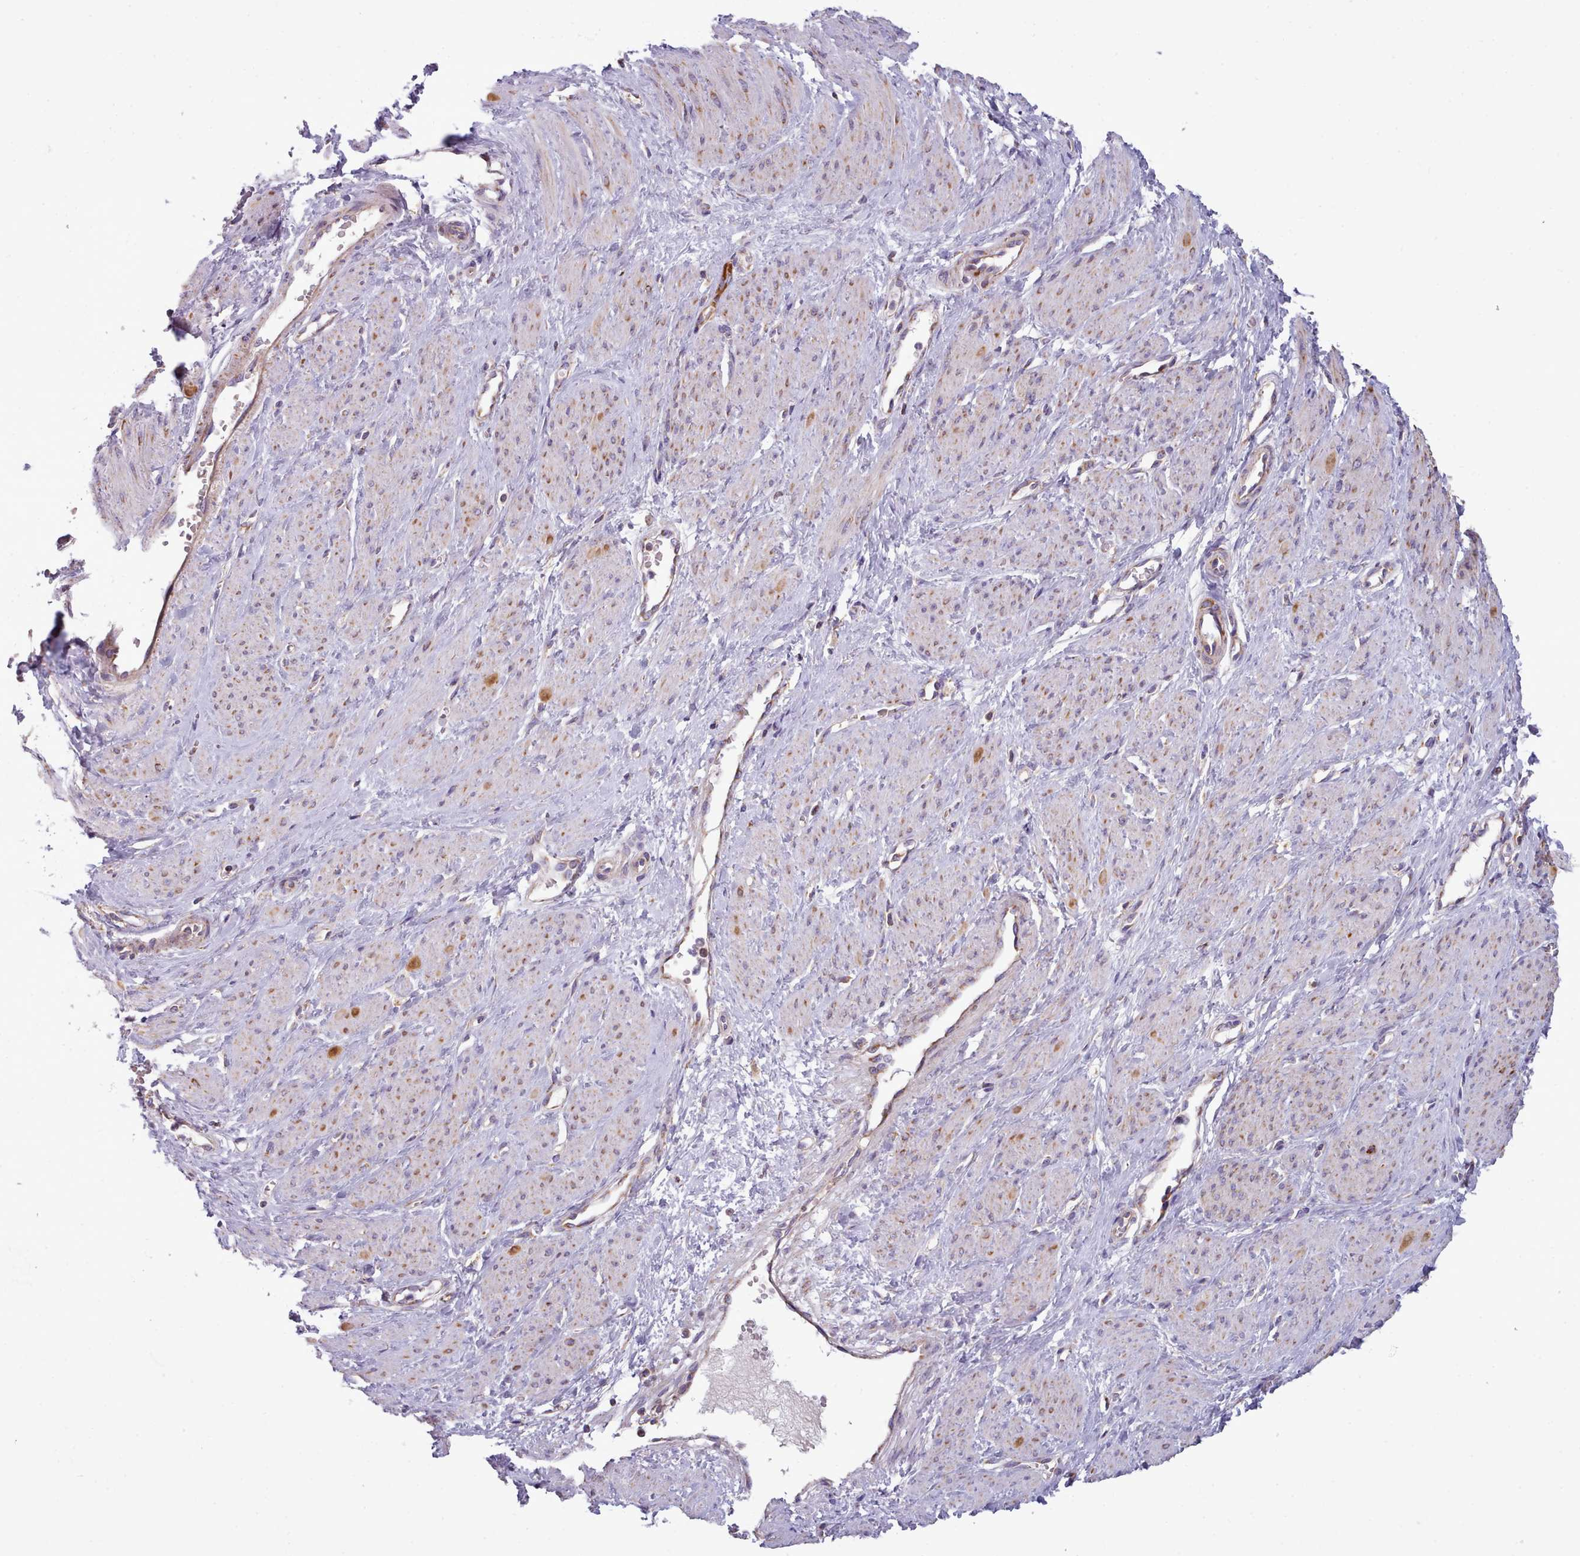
{"staining": {"intensity": "weak", "quantity": "<25%", "location": "cytoplasmic/membranous"}, "tissue": "smooth muscle", "cell_type": "Smooth muscle cells", "image_type": "normal", "snomed": [{"axis": "morphology", "description": "Normal tissue, NOS"}, {"axis": "topography", "description": "Smooth muscle"}, {"axis": "topography", "description": "Uterus"}], "caption": "Immunohistochemical staining of benign smooth muscle demonstrates no significant expression in smooth muscle cells. The staining is performed using DAB (3,3'-diaminobenzidine) brown chromogen with nuclei counter-stained in using hematoxylin.", "gene": "SRP54", "patient": {"sex": "female", "age": 39}}